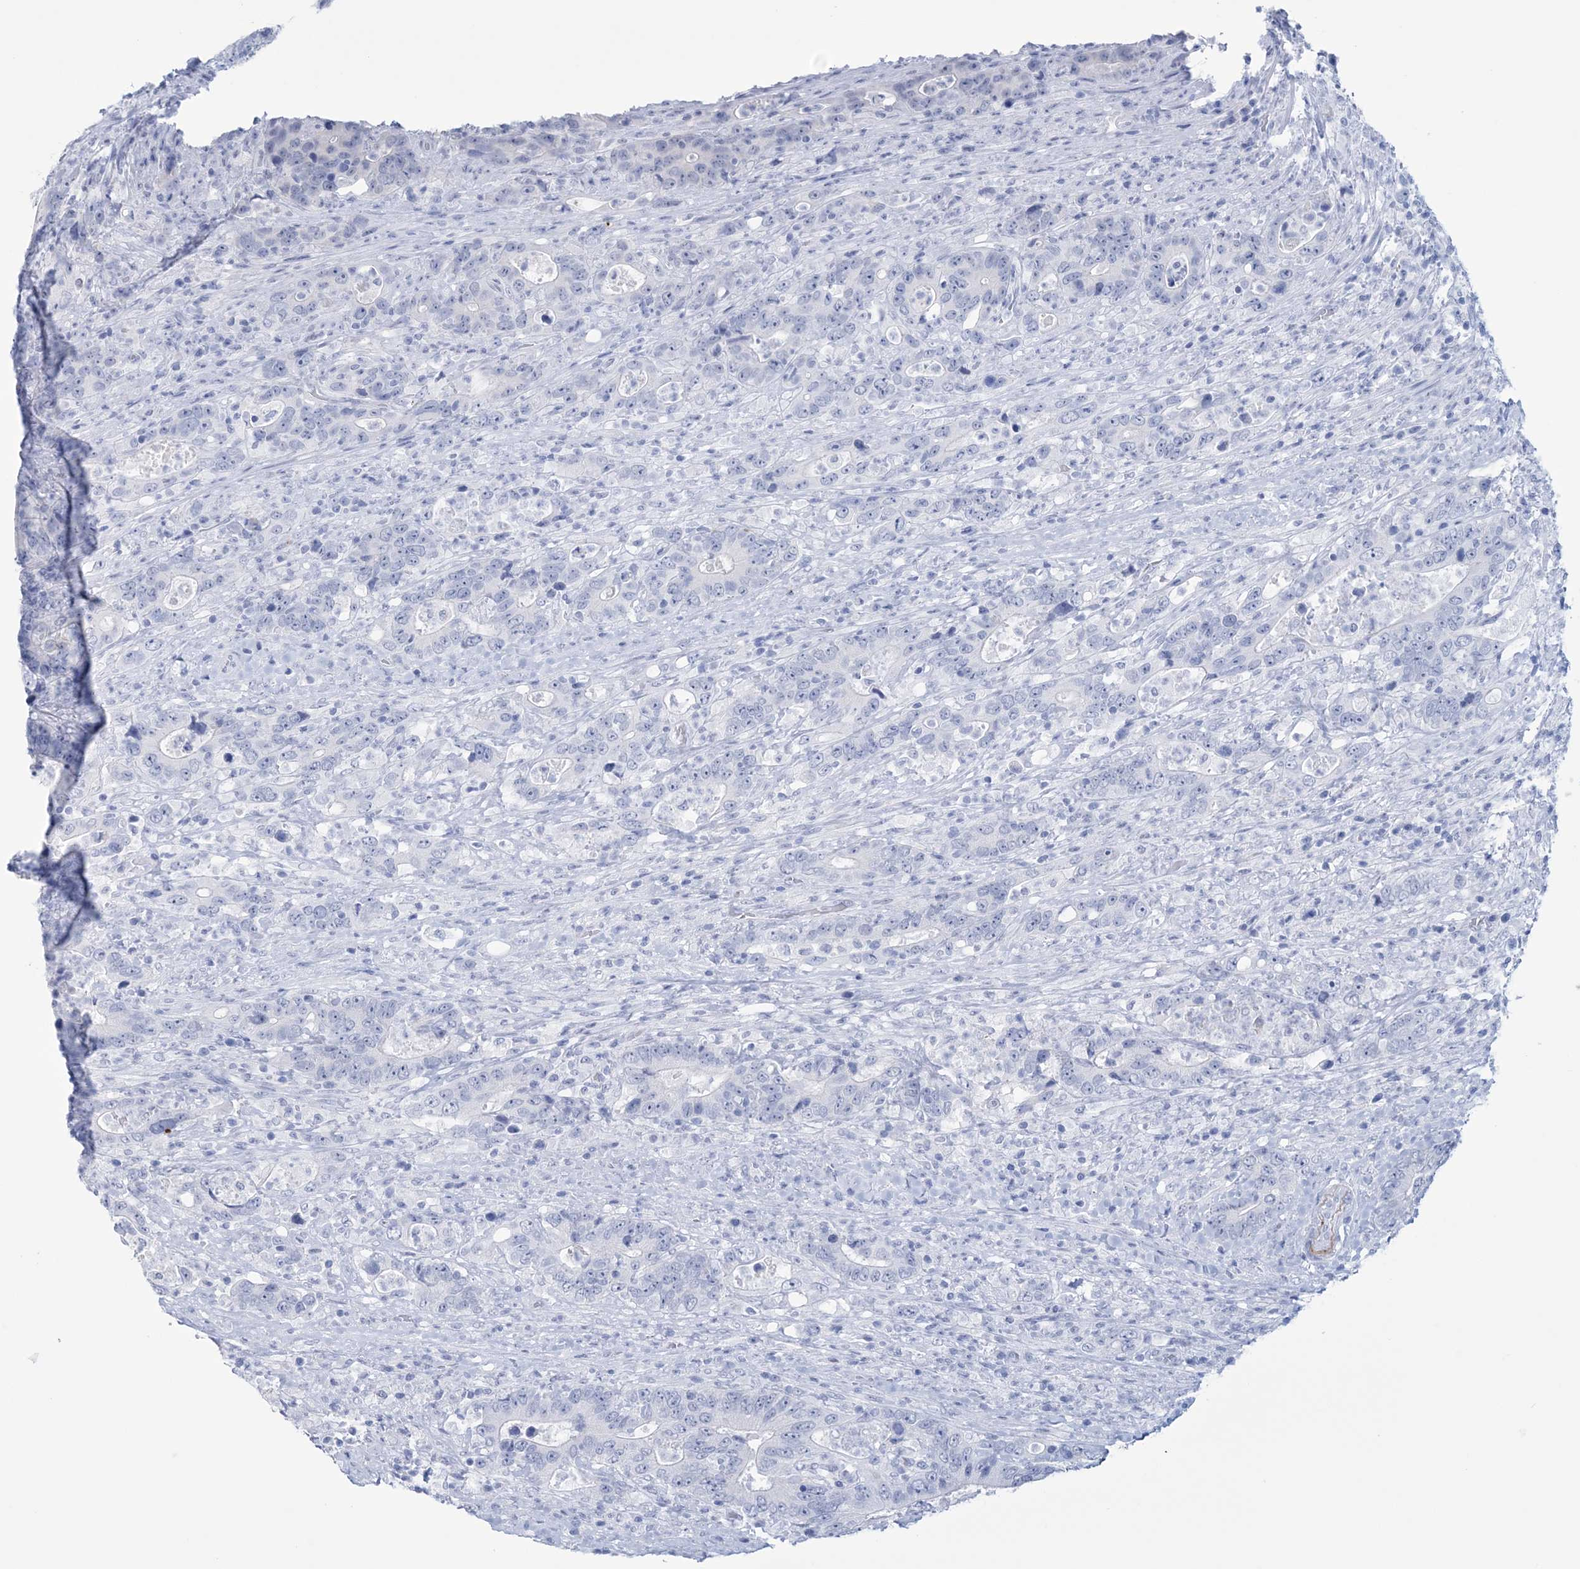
{"staining": {"intensity": "negative", "quantity": "none", "location": "none"}, "tissue": "colorectal cancer", "cell_type": "Tumor cells", "image_type": "cancer", "snomed": [{"axis": "morphology", "description": "Adenocarcinoma, NOS"}, {"axis": "topography", "description": "Colon"}], "caption": "A high-resolution histopathology image shows immunohistochemistry staining of colorectal cancer (adenocarcinoma), which demonstrates no significant positivity in tumor cells. (DAB immunohistochemistry (IHC) with hematoxylin counter stain).", "gene": "DPCD", "patient": {"sex": "female", "age": 75}}